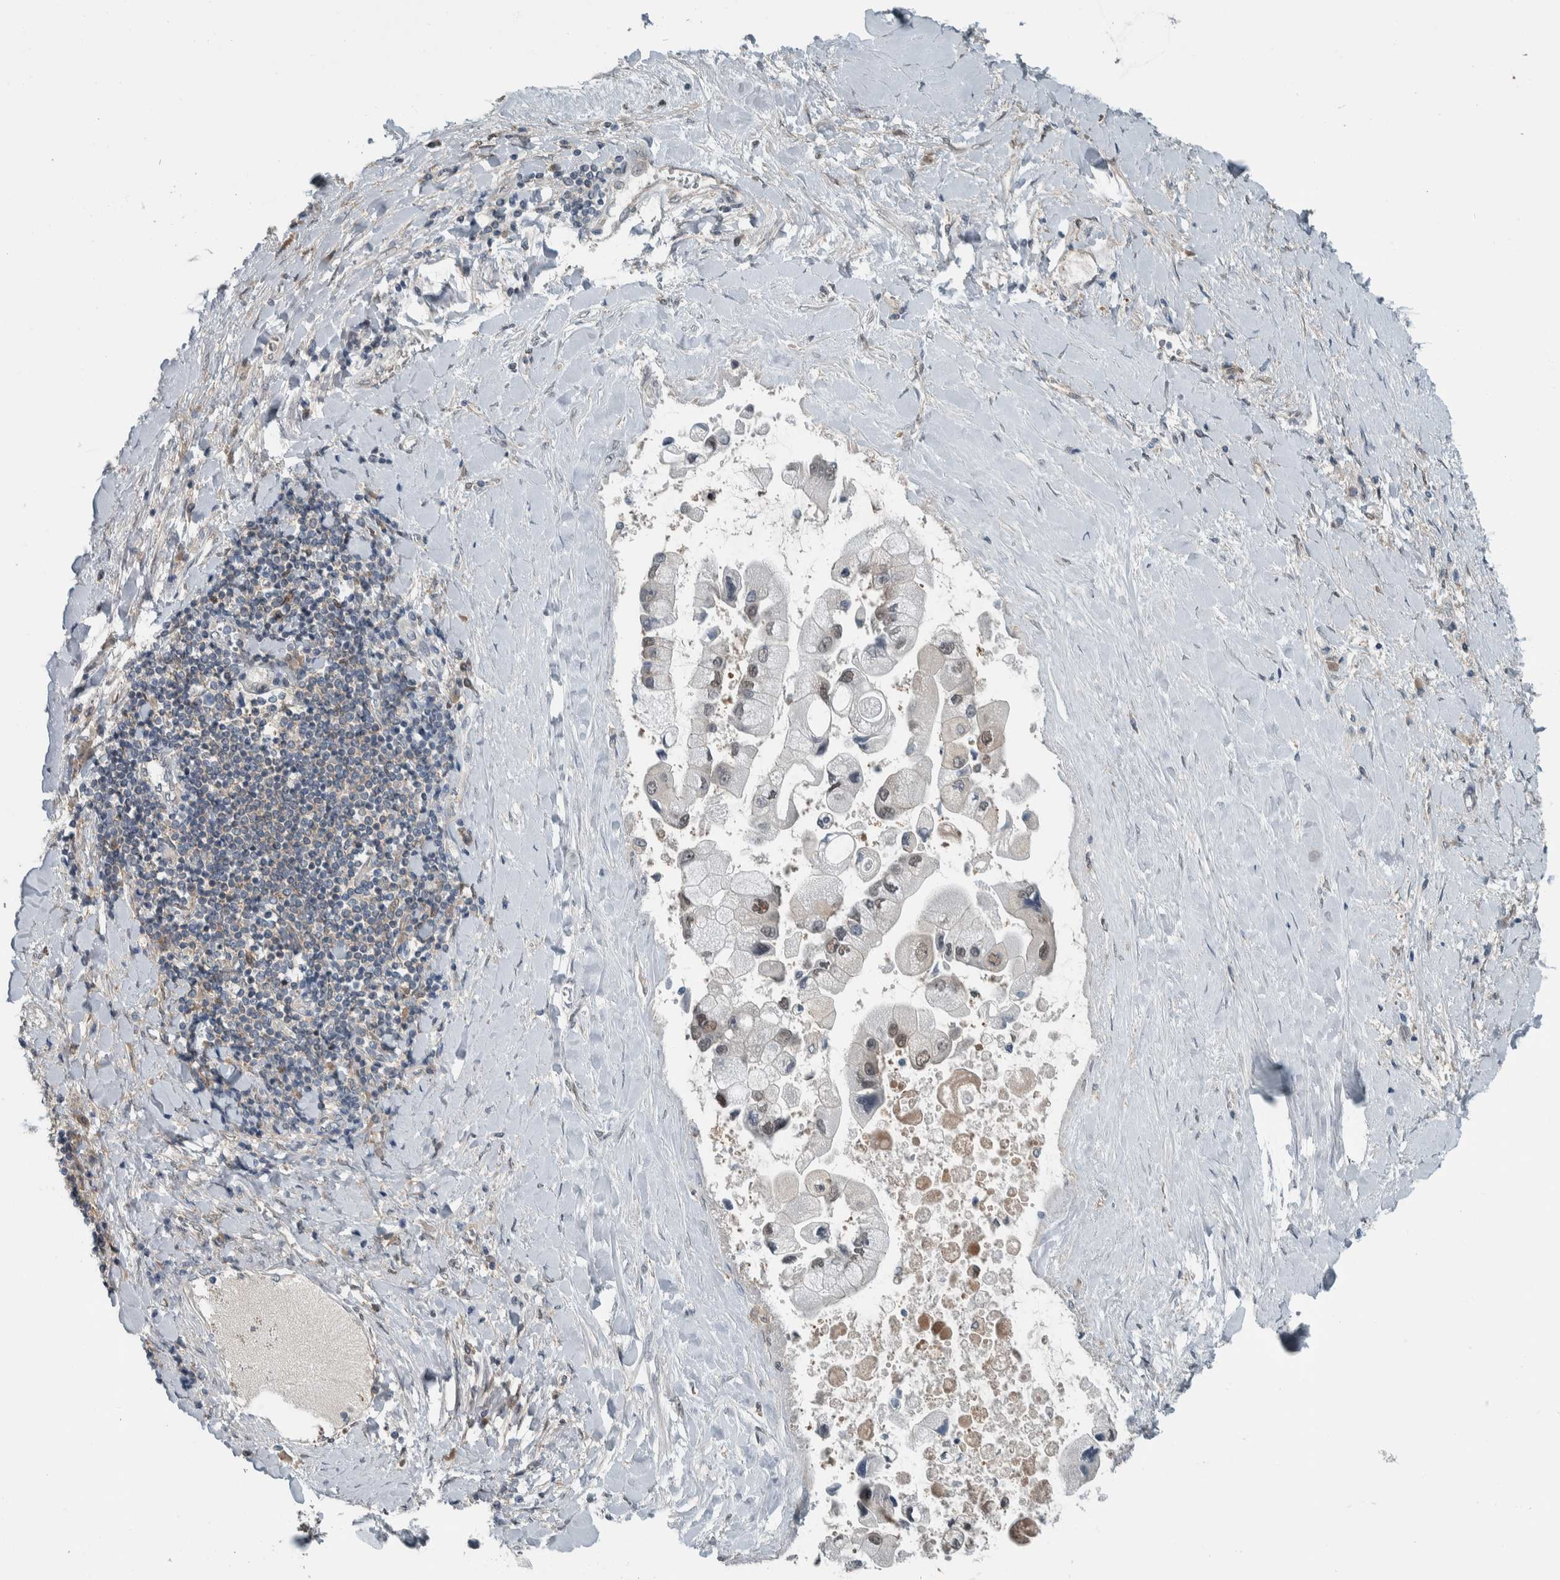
{"staining": {"intensity": "weak", "quantity": "25%-75%", "location": "nuclear"}, "tissue": "liver cancer", "cell_type": "Tumor cells", "image_type": "cancer", "snomed": [{"axis": "morphology", "description": "Cholangiocarcinoma"}, {"axis": "topography", "description": "Liver"}], "caption": "Cholangiocarcinoma (liver) stained with a brown dye reveals weak nuclear positive positivity in approximately 25%-75% of tumor cells.", "gene": "ALAD", "patient": {"sex": "male", "age": 50}}